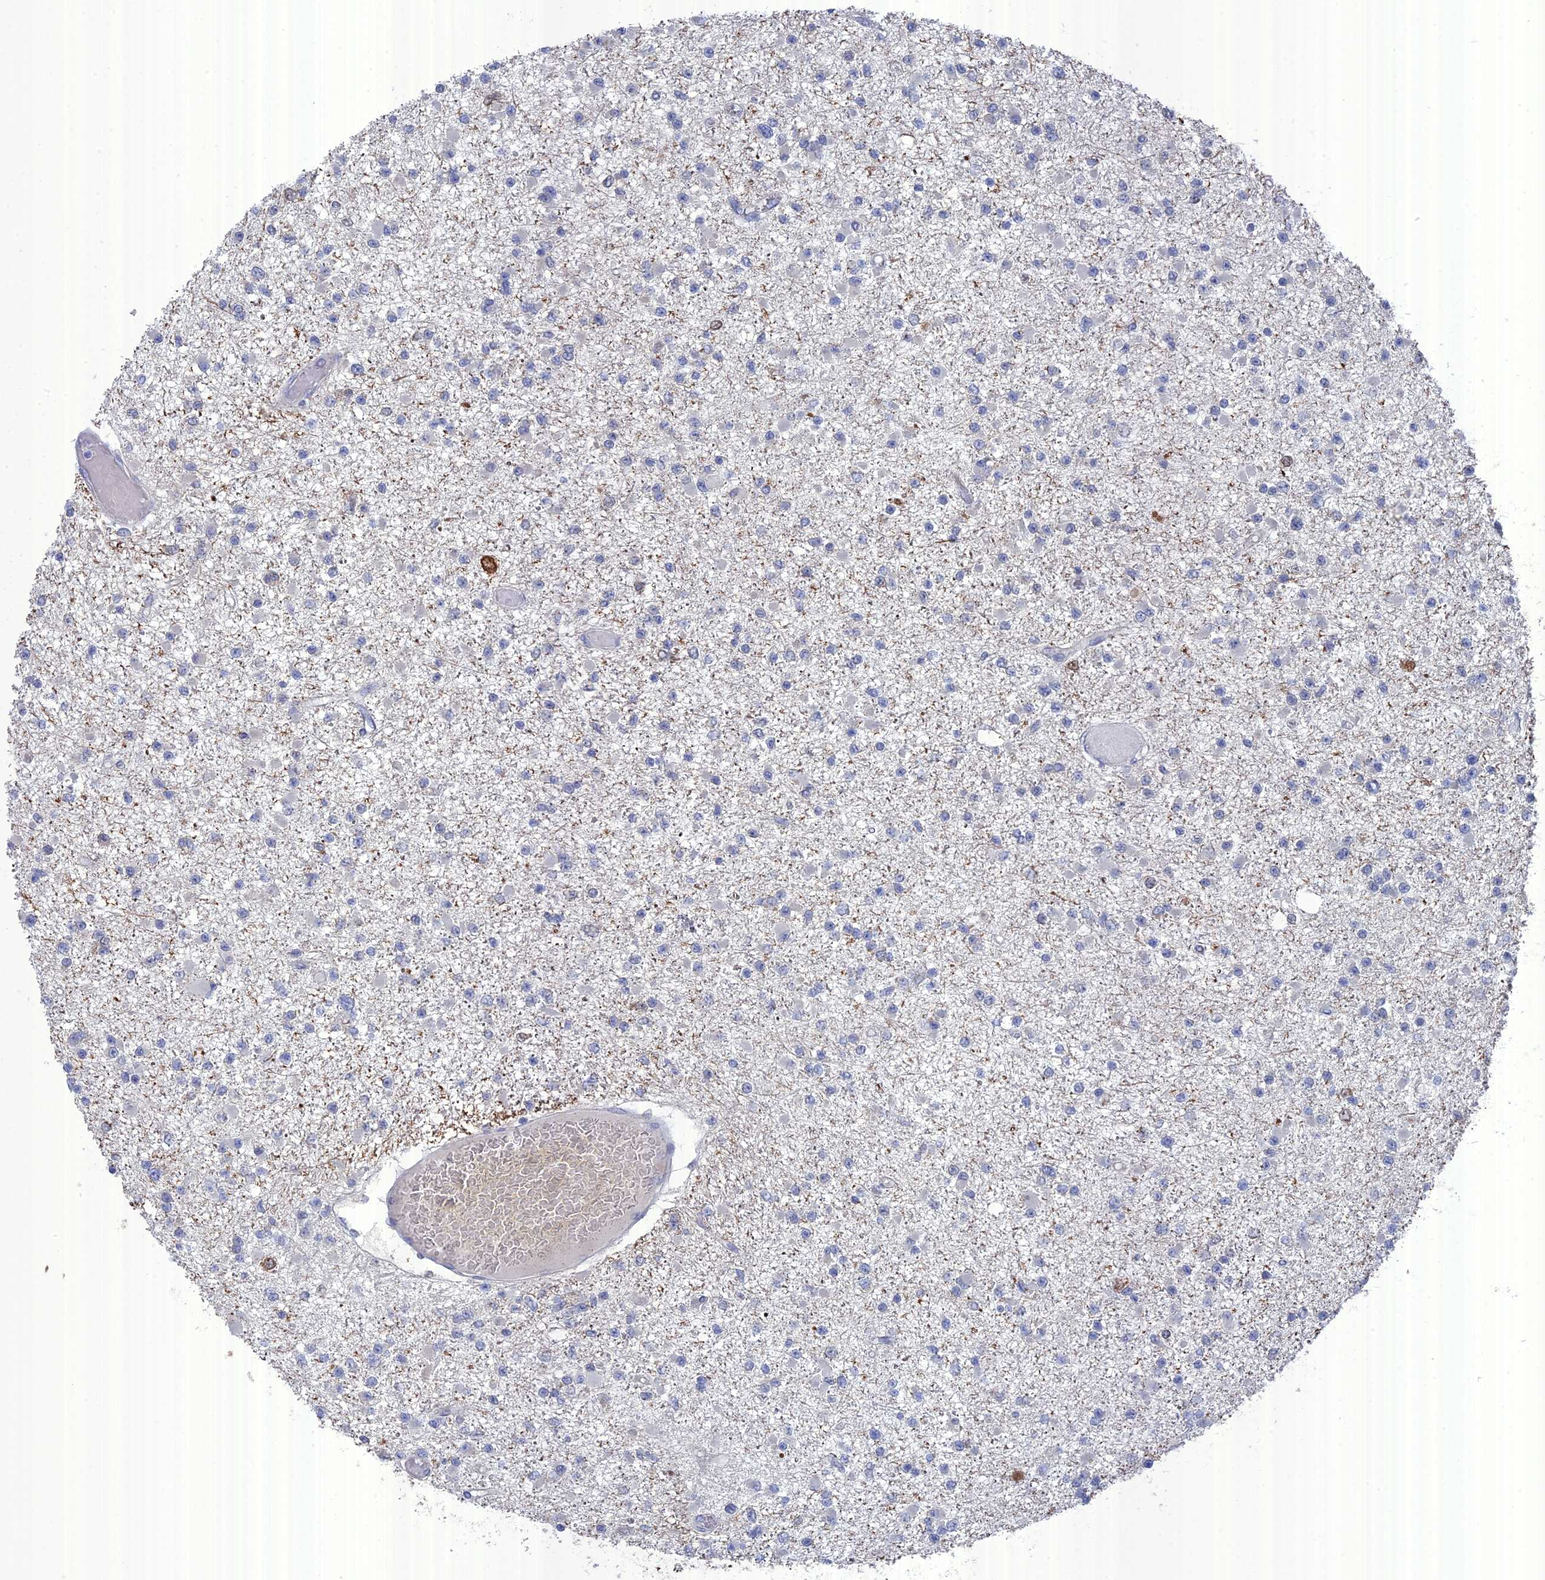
{"staining": {"intensity": "negative", "quantity": "none", "location": "none"}, "tissue": "glioma", "cell_type": "Tumor cells", "image_type": "cancer", "snomed": [{"axis": "morphology", "description": "Glioma, malignant, Low grade"}, {"axis": "topography", "description": "Brain"}], "caption": "A histopathology image of human malignant glioma (low-grade) is negative for staining in tumor cells.", "gene": "TMEM161A", "patient": {"sex": "female", "age": 22}}